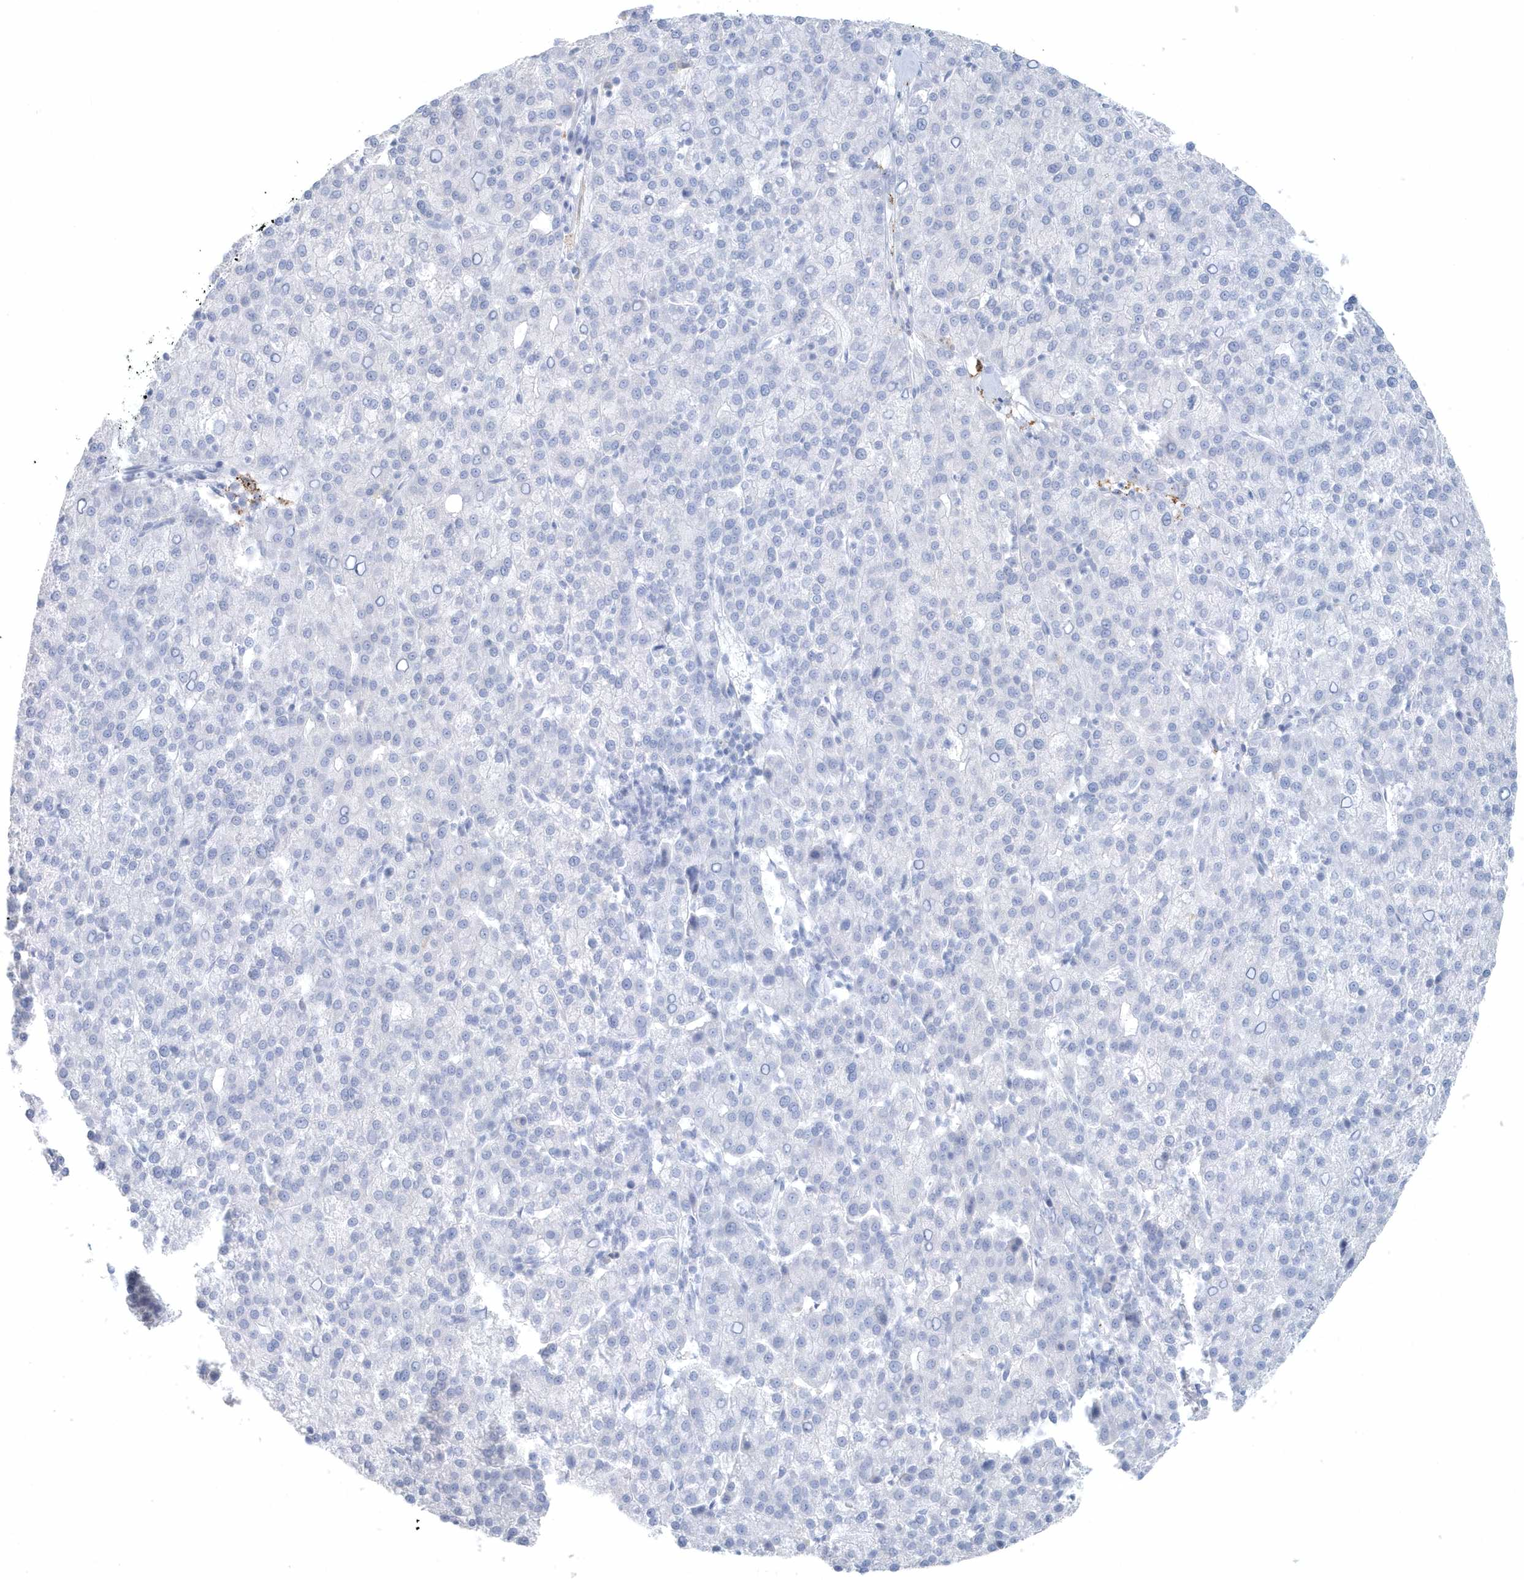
{"staining": {"intensity": "negative", "quantity": "none", "location": "none"}, "tissue": "liver cancer", "cell_type": "Tumor cells", "image_type": "cancer", "snomed": [{"axis": "morphology", "description": "Carcinoma, Hepatocellular, NOS"}, {"axis": "topography", "description": "Liver"}], "caption": "A high-resolution photomicrograph shows immunohistochemistry (IHC) staining of liver hepatocellular carcinoma, which displays no significant positivity in tumor cells.", "gene": "FAM98A", "patient": {"sex": "female", "age": 58}}